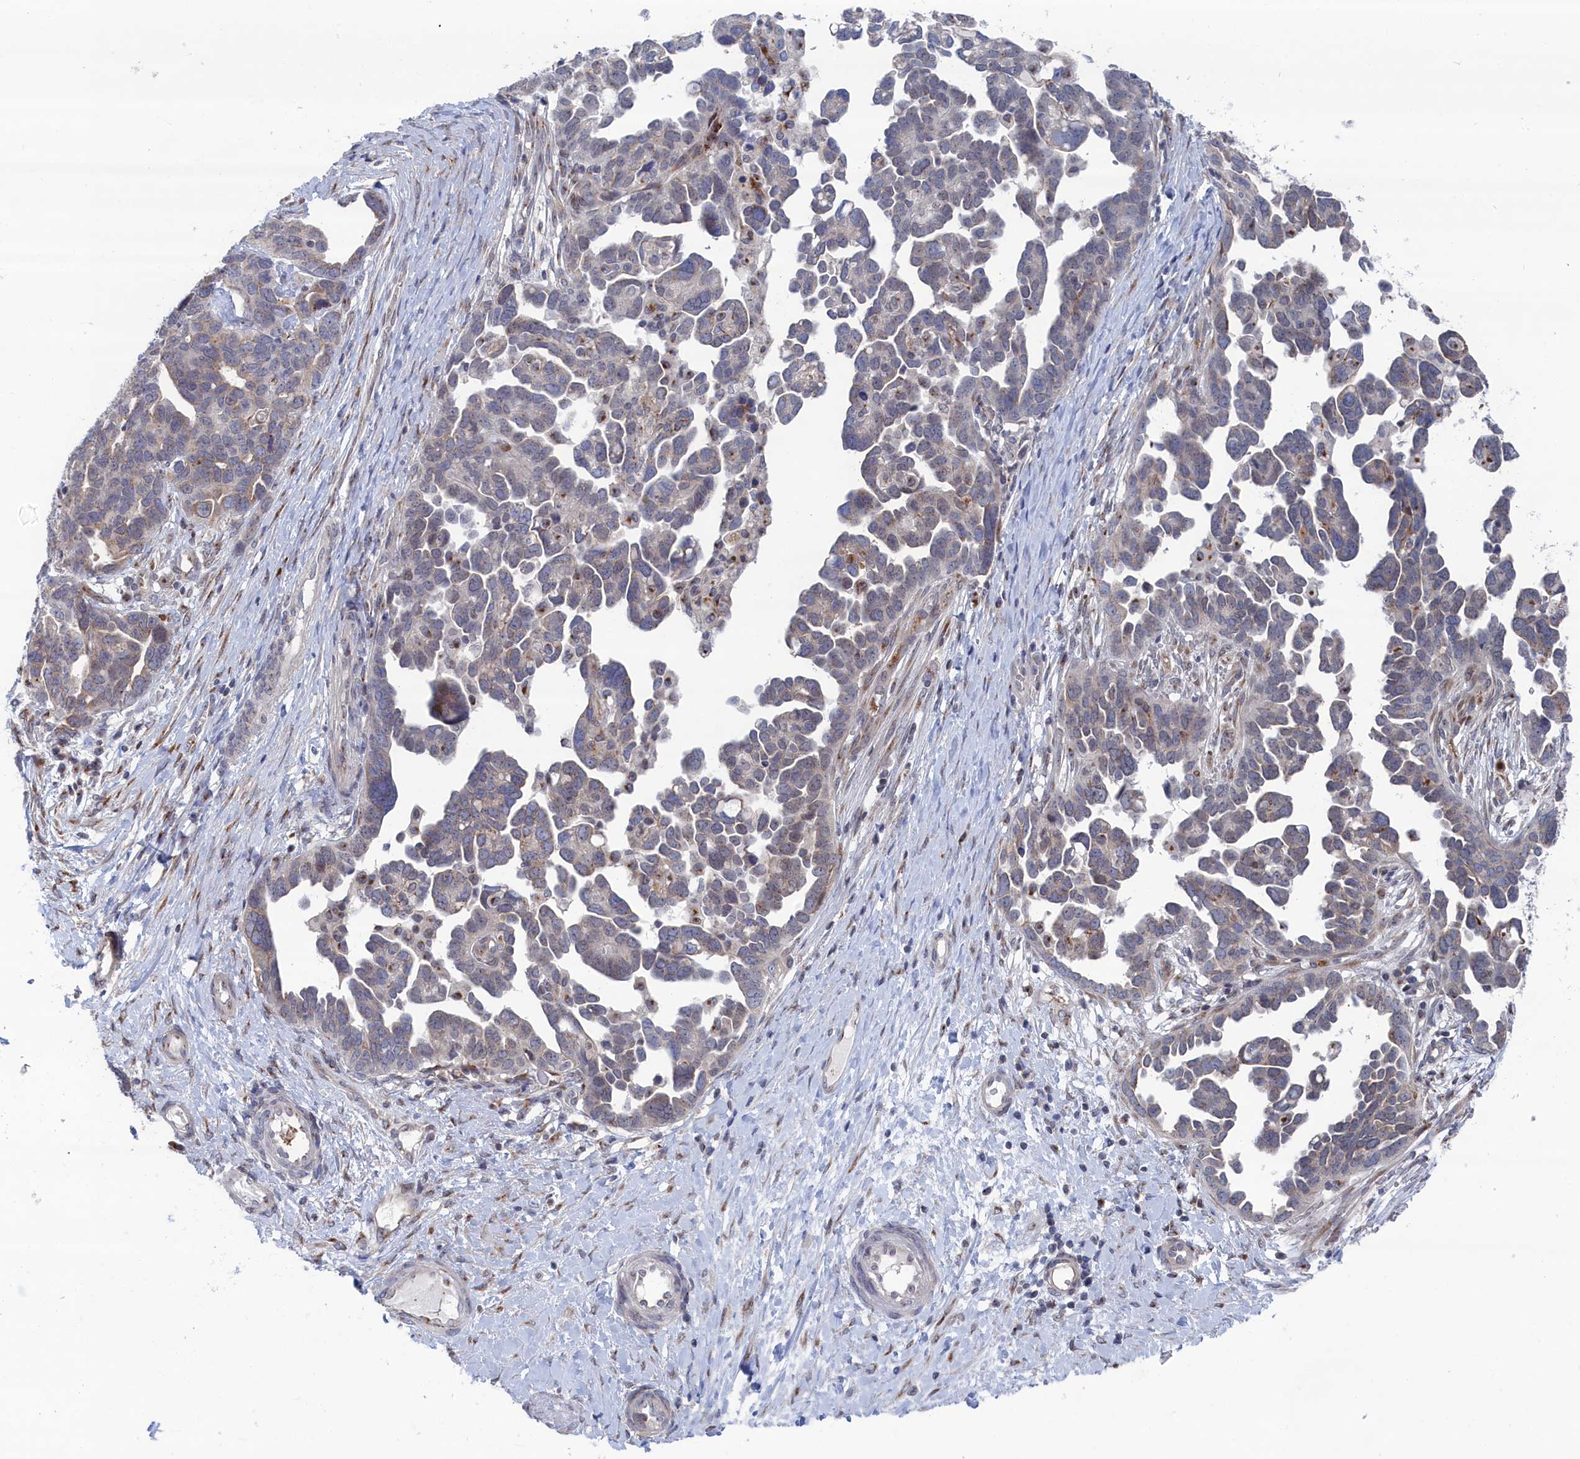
{"staining": {"intensity": "moderate", "quantity": "<25%", "location": "cytoplasmic/membranous"}, "tissue": "ovarian cancer", "cell_type": "Tumor cells", "image_type": "cancer", "snomed": [{"axis": "morphology", "description": "Cystadenocarcinoma, serous, NOS"}, {"axis": "topography", "description": "Ovary"}], "caption": "Moderate cytoplasmic/membranous protein positivity is appreciated in about <25% of tumor cells in ovarian cancer.", "gene": "IRX1", "patient": {"sex": "female", "age": 54}}